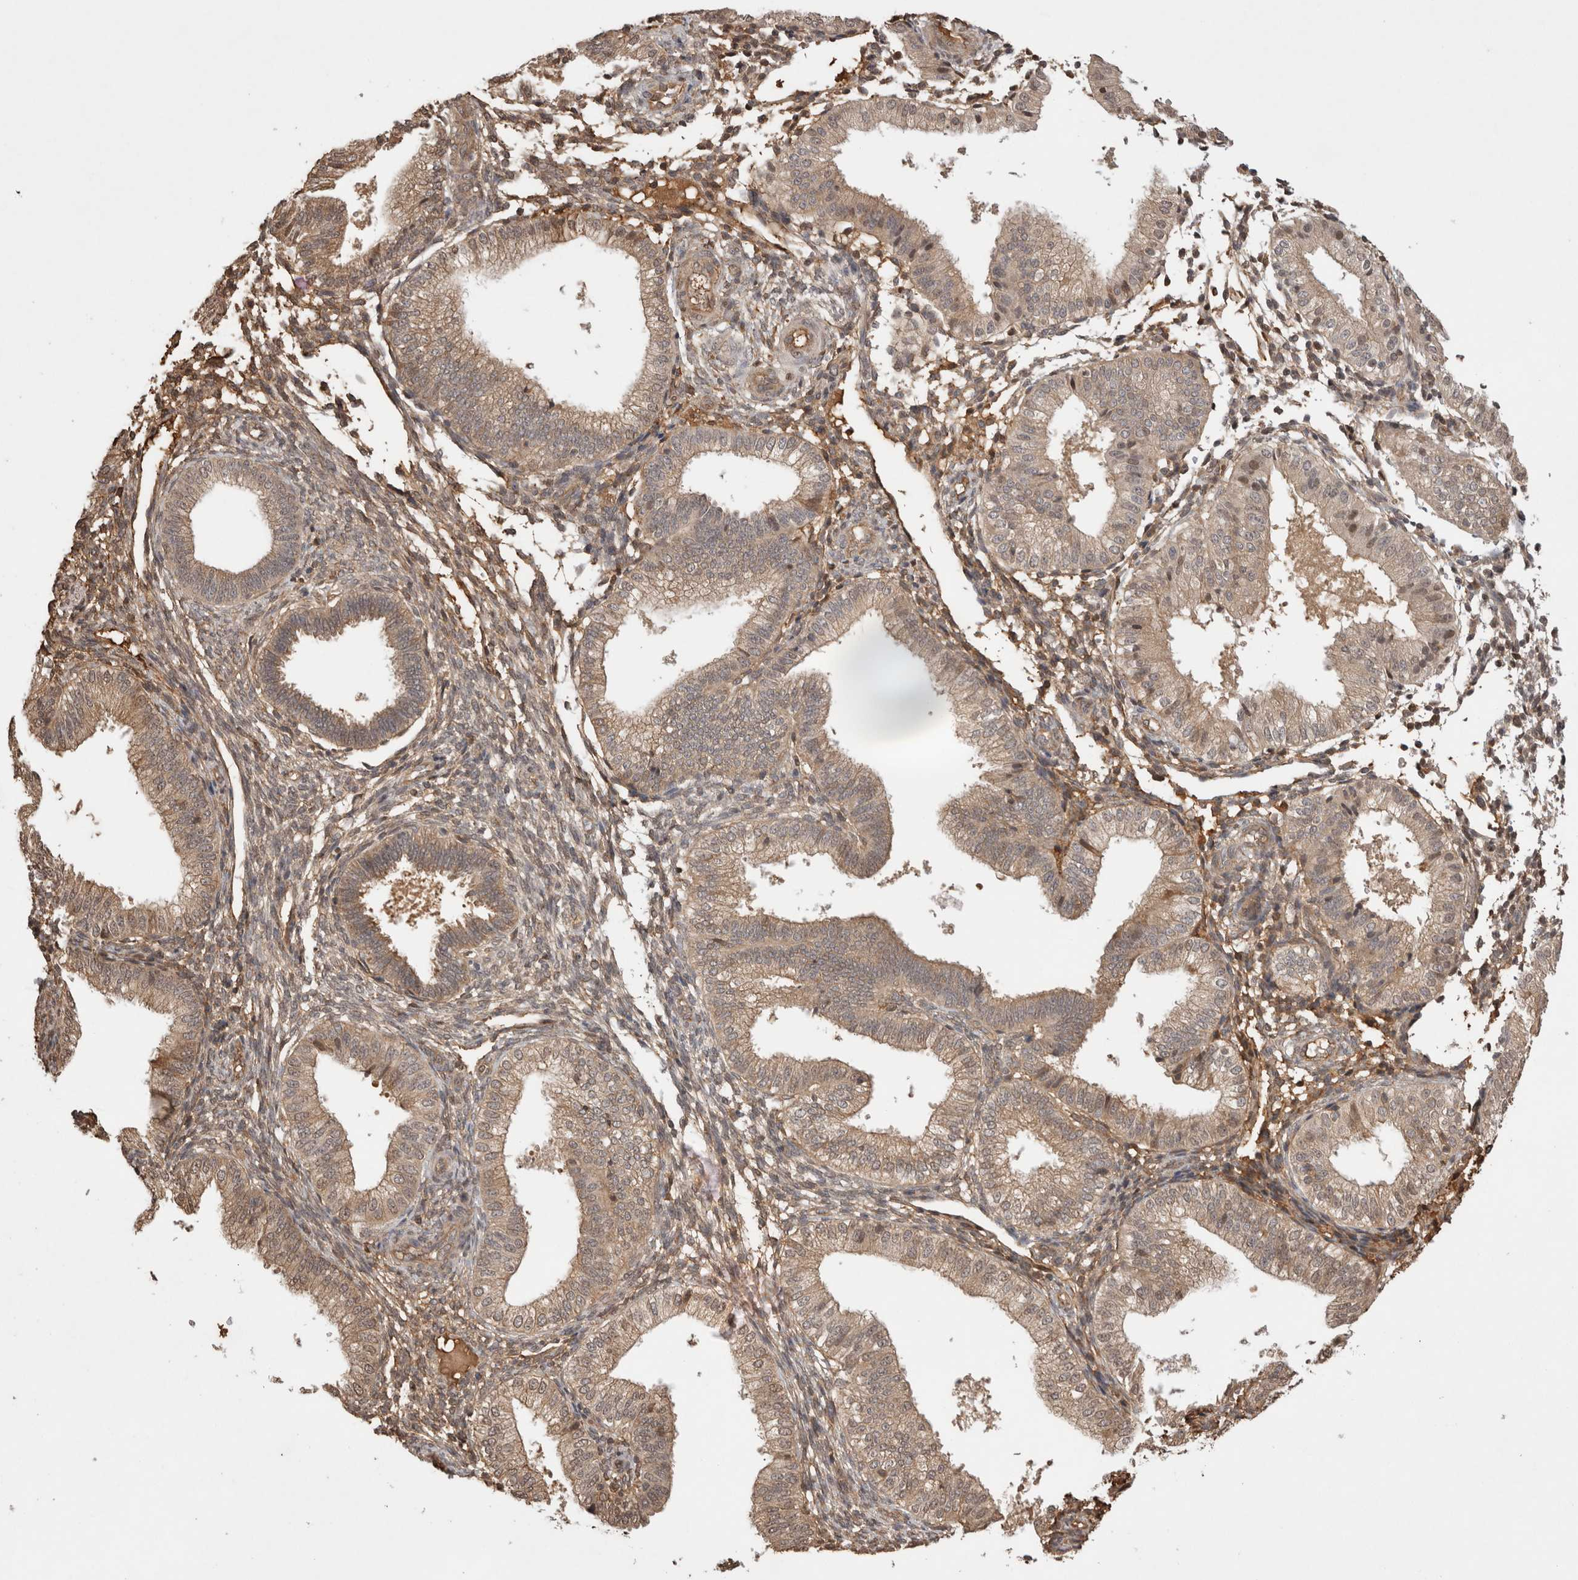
{"staining": {"intensity": "moderate", "quantity": "25%-75%", "location": "cytoplasmic/membranous"}, "tissue": "endometrium", "cell_type": "Cells in endometrial stroma", "image_type": "normal", "snomed": [{"axis": "morphology", "description": "Normal tissue, NOS"}, {"axis": "topography", "description": "Endometrium"}], "caption": "IHC histopathology image of unremarkable endometrium stained for a protein (brown), which reveals medium levels of moderate cytoplasmic/membranous expression in approximately 25%-75% of cells in endometrial stroma.", "gene": "PRMT3", "patient": {"sex": "female", "age": 39}}